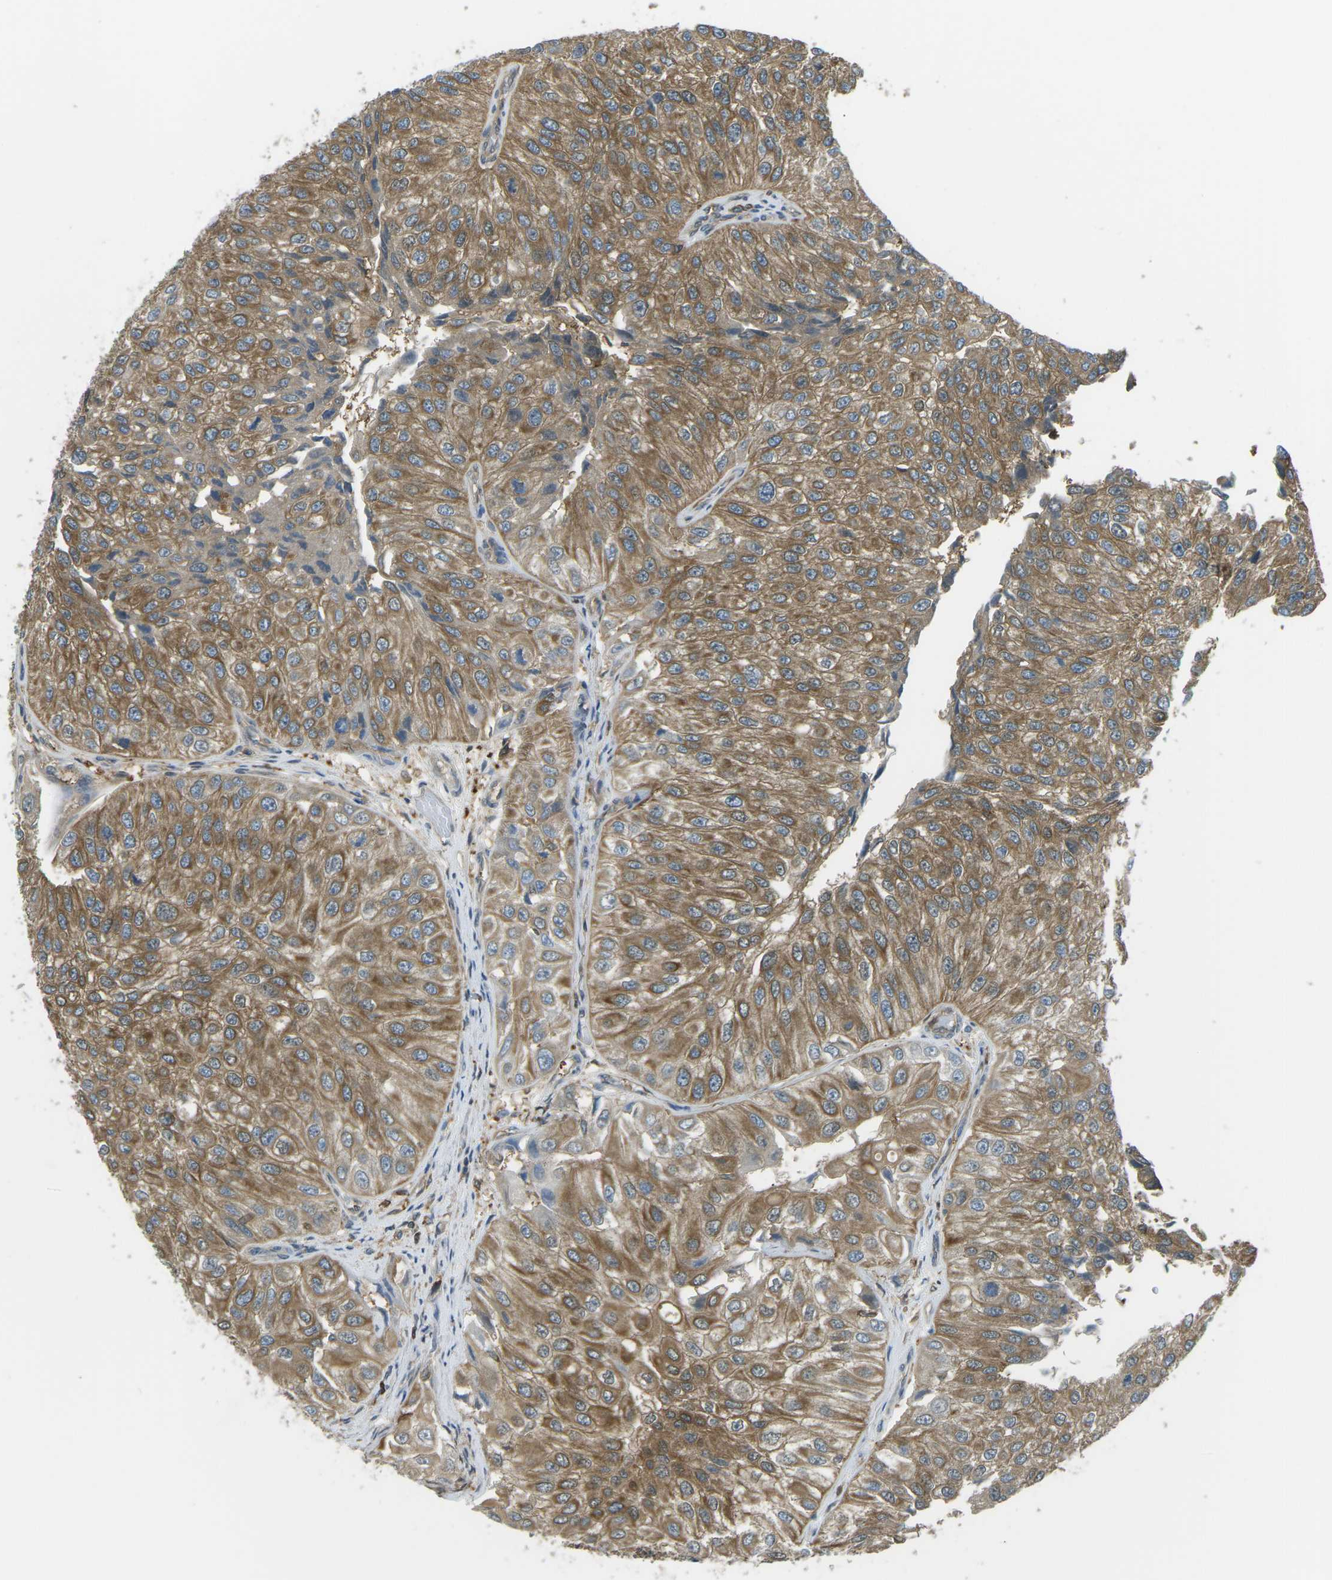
{"staining": {"intensity": "moderate", "quantity": ">75%", "location": "cytoplasmic/membranous"}, "tissue": "urothelial cancer", "cell_type": "Tumor cells", "image_type": "cancer", "snomed": [{"axis": "morphology", "description": "Urothelial carcinoma, High grade"}, {"axis": "topography", "description": "Kidney"}, {"axis": "topography", "description": "Urinary bladder"}], "caption": "Tumor cells demonstrate moderate cytoplasmic/membranous expression in approximately >75% of cells in urothelial cancer.", "gene": "PIEZO2", "patient": {"sex": "male", "age": 77}}